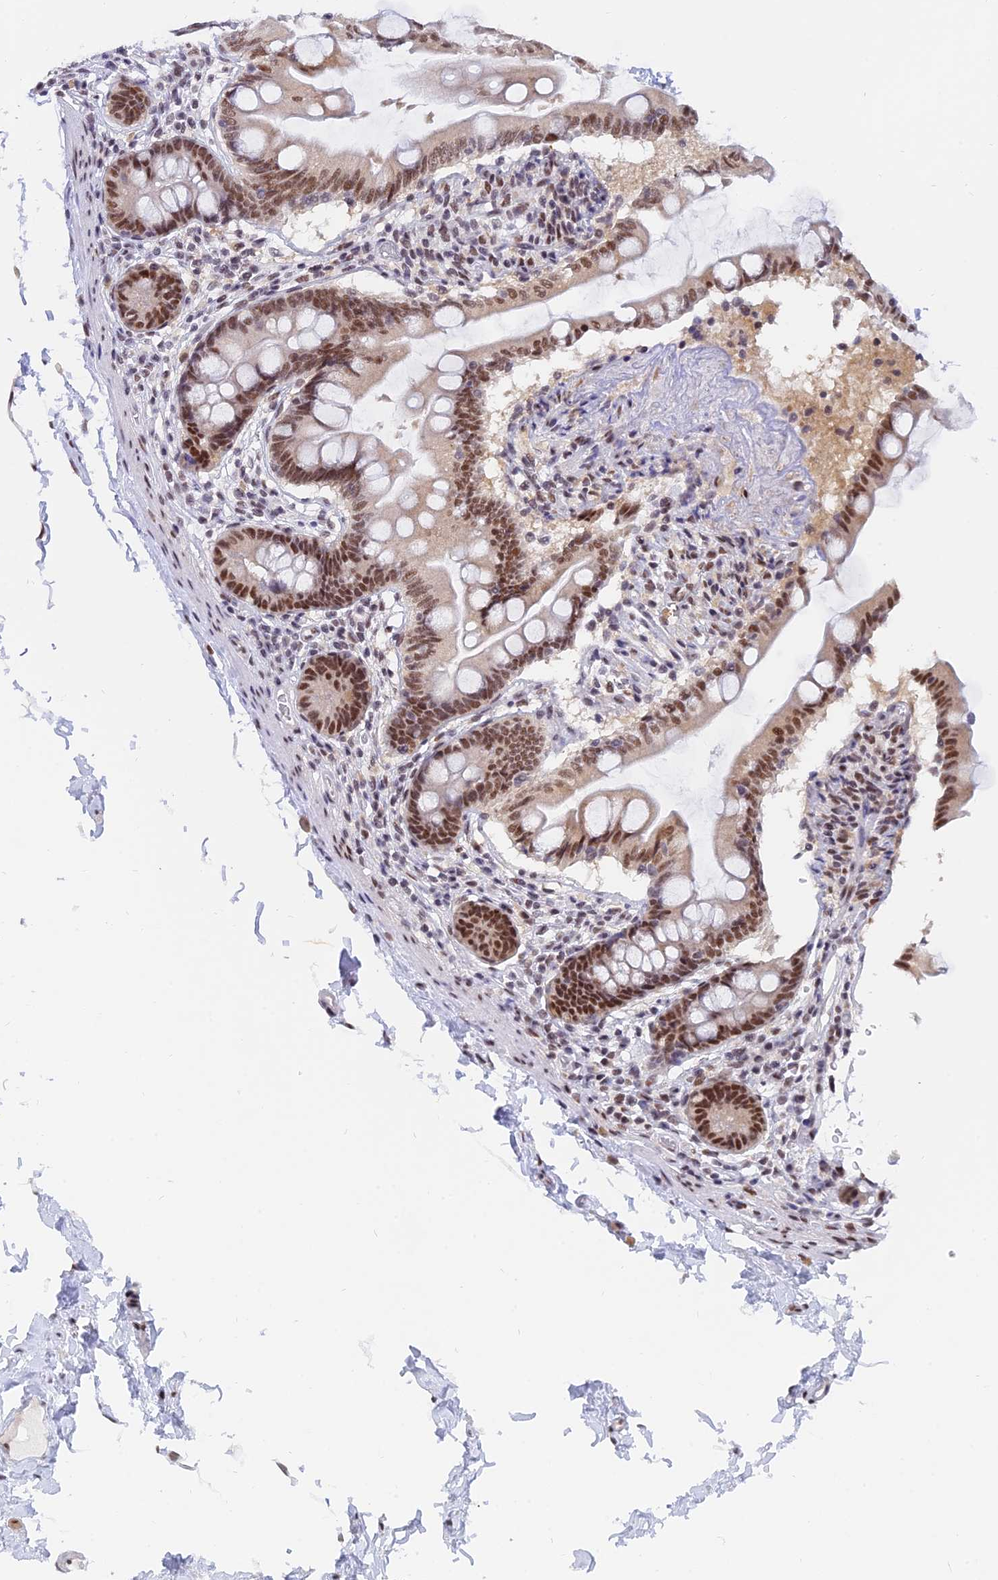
{"staining": {"intensity": "moderate", "quantity": ">75%", "location": "nuclear"}, "tissue": "small intestine", "cell_type": "Glandular cells", "image_type": "normal", "snomed": [{"axis": "morphology", "description": "Normal tissue, NOS"}, {"axis": "topography", "description": "Small intestine"}], "caption": "The micrograph shows immunohistochemical staining of benign small intestine. There is moderate nuclear expression is identified in approximately >75% of glandular cells.", "gene": "DPY30", "patient": {"sex": "female", "age": 56}}